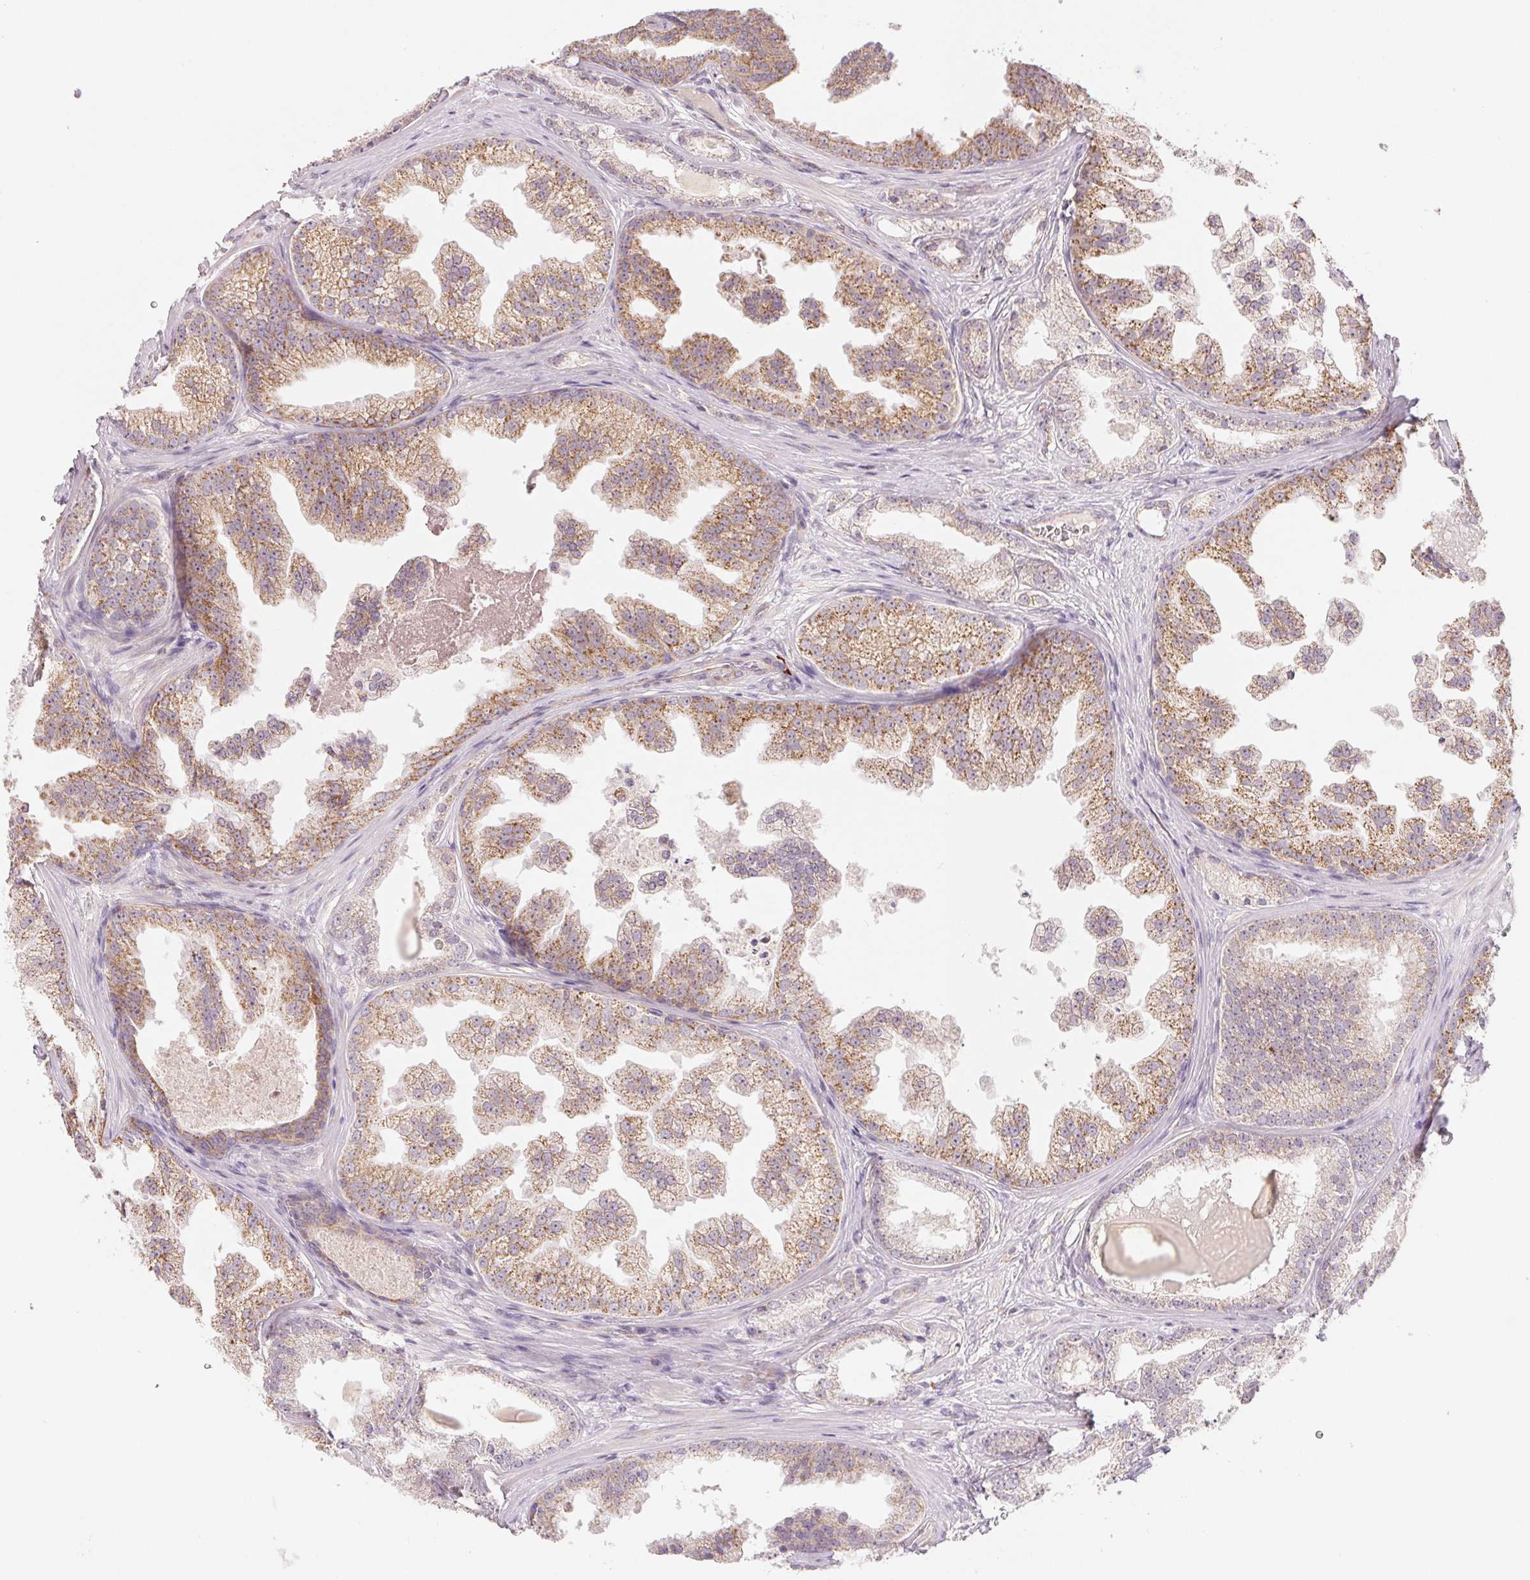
{"staining": {"intensity": "moderate", "quantity": "25%-75%", "location": "cytoplasmic/membranous"}, "tissue": "prostate cancer", "cell_type": "Tumor cells", "image_type": "cancer", "snomed": [{"axis": "morphology", "description": "Adenocarcinoma, Low grade"}, {"axis": "topography", "description": "Prostate"}], "caption": "Protein staining by immunohistochemistry exhibits moderate cytoplasmic/membranous staining in approximately 25%-75% of tumor cells in adenocarcinoma (low-grade) (prostate). (IHC, brightfield microscopy, high magnification).", "gene": "HINT2", "patient": {"sex": "male", "age": 65}}